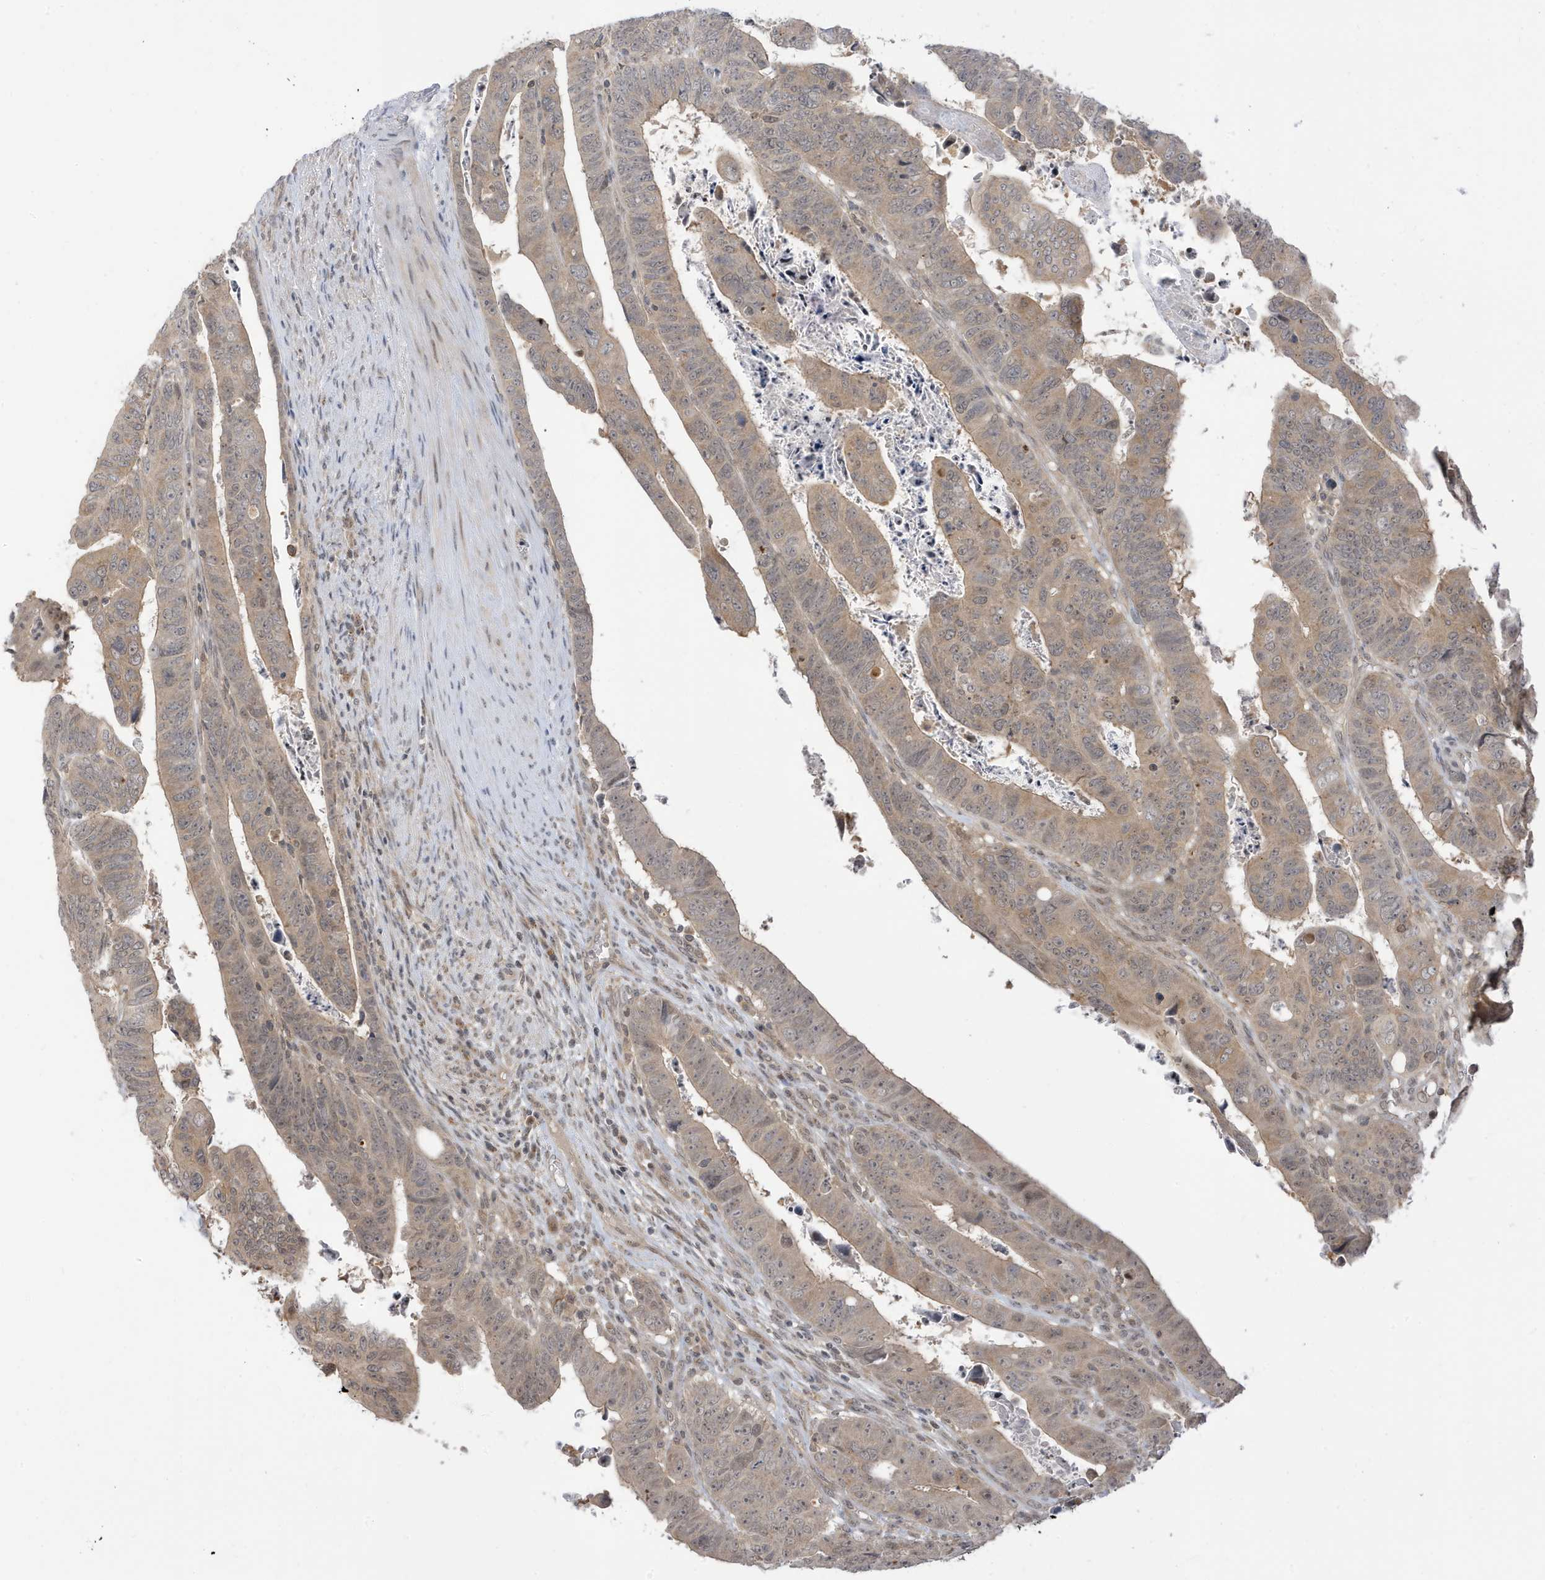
{"staining": {"intensity": "weak", "quantity": ">75%", "location": "cytoplasmic/membranous"}, "tissue": "colorectal cancer", "cell_type": "Tumor cells", "image_type": "cancer", "snomed": [{"axis": "morphology", "description": "Normal tissue, NOS"}, {"axis": "morphology", "description": "Adenocarcinoma, NOS"}, {"axis": "topography", "description": "Rectum"}], "caption": "Adenocarcinoma (colorectal) was stained to show a protein in brown. There is low levels of weak cytoplasmic/membranous expression in approximately >75% of tumor cells.", "gene": "TAB3", "patient": {"sex": "female", "age": 65}}